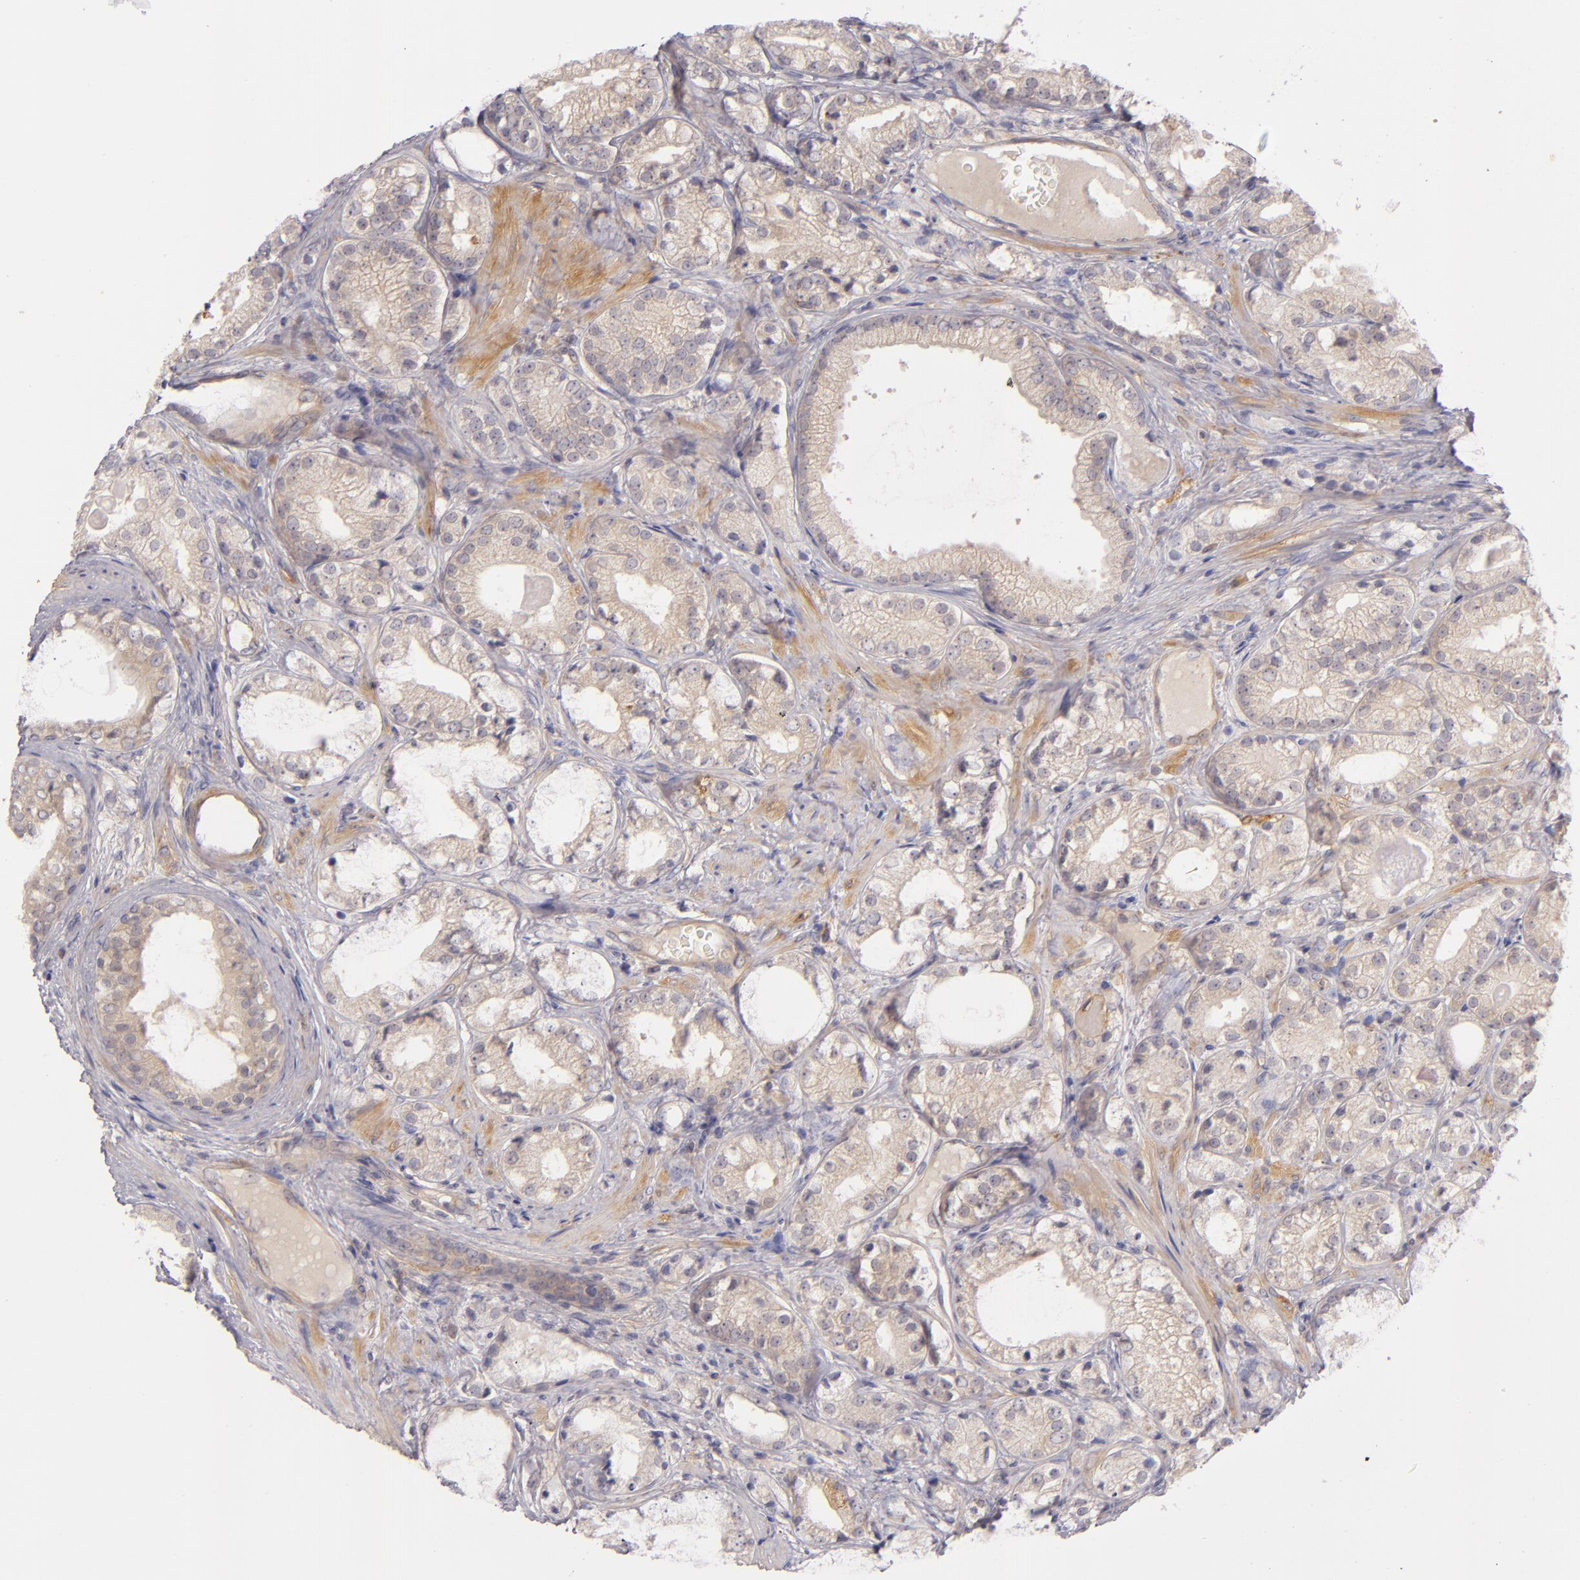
{"staining": {"intensity": "weak", "quantity": "<25%", "location": "cytoplasmic/membranous"}, "tissue": "prostate cancer", "cell_type": "Tumor cells", "image_type": "cancer", "snomed": [{"axis": "morphology", "description": "Adenocarcinoma, Low grade"}, {"axis": "topography", "description": "Prostate"}], "caption": "Tumor cells are negative for brown protein staining in prostate cancer (adenocarcinoma (low-grade)).", "gene": "CD83", "patient": {"sex": "male", "age": 69}}